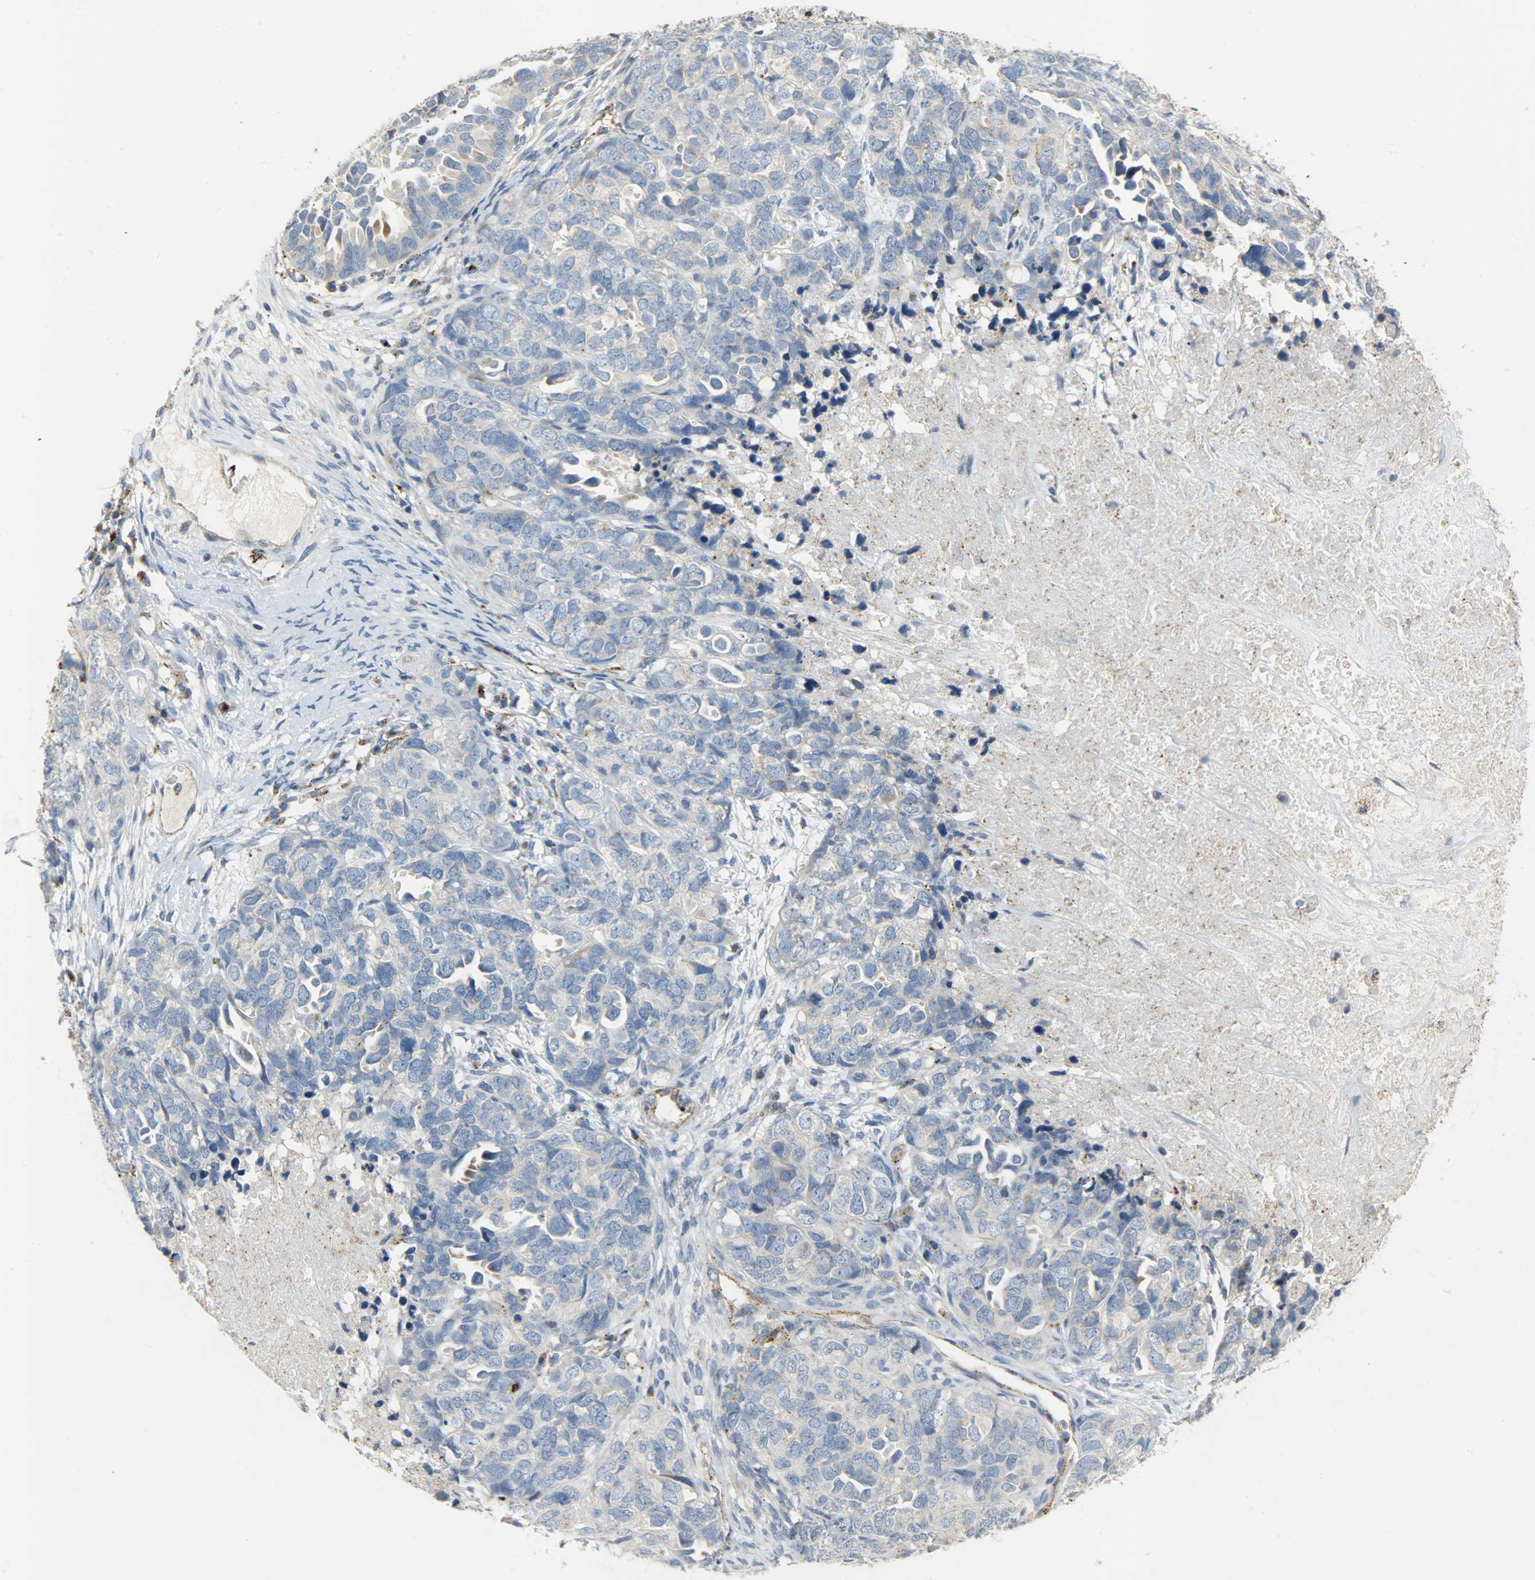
{"staining": {"intensity": "weak", "quantity": "<25%", "location": "cytoplasmic/membranous"}, "tissue": "ovarian cancer", "cell_type": "Tumor cells", "image_type": "cancer", "snomed": [{"axis": "morphology", "description": "Cystadenocarcinoma, serous, NOS"}, {"axis": "topography", "description": "Ovary"}], "caption": "Serous cystadenocarcinoma (ovarian) was stained to show a protein in brown. There is no significant expression in tumor cells.", "gene": "ASAH1", "patient": {"sex": "female", "age": 82}}